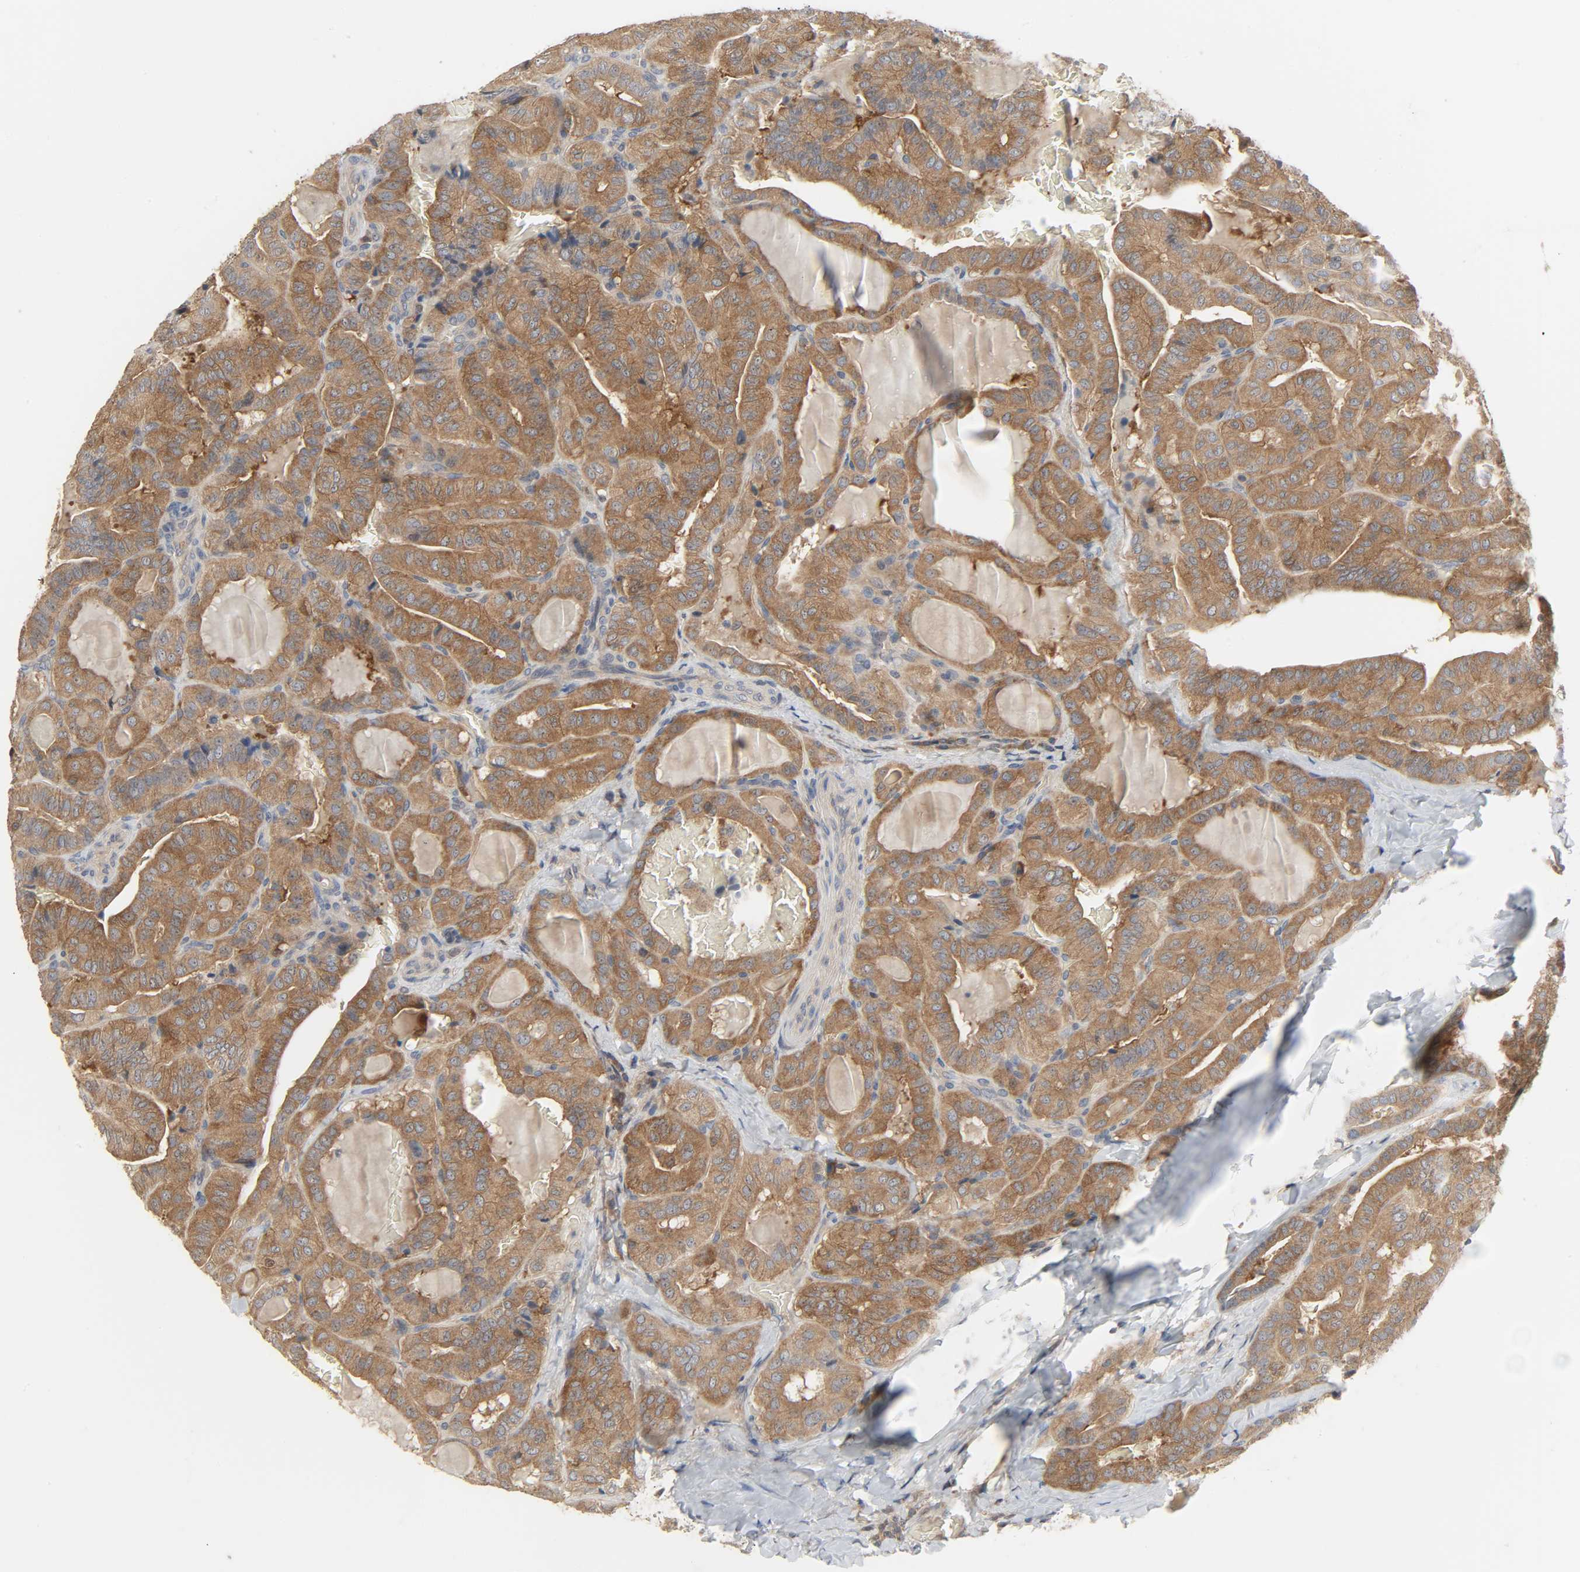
{"staining": {"intensity": "strong", "quantity": ">75%", "location": "cytoplasmic/membranous"}, "tissue": "thyroid cancer", "cell_type": "Tumor cells", "image_type": "cancer", "snomed": [{"axis": "morphology", "description": "Papillary adenocarcinoma, NOS"}, {"axis": "topography", "description": "Thyroid gland"}], "caption": "An image of human thyroid papillary adenocarcinoma stained for a protein shows strong cytoplasmic/membranous brown staining in tumor cells.", "gene": "PLEKHA2", "patient": {"sex": "male", "age": 77}}